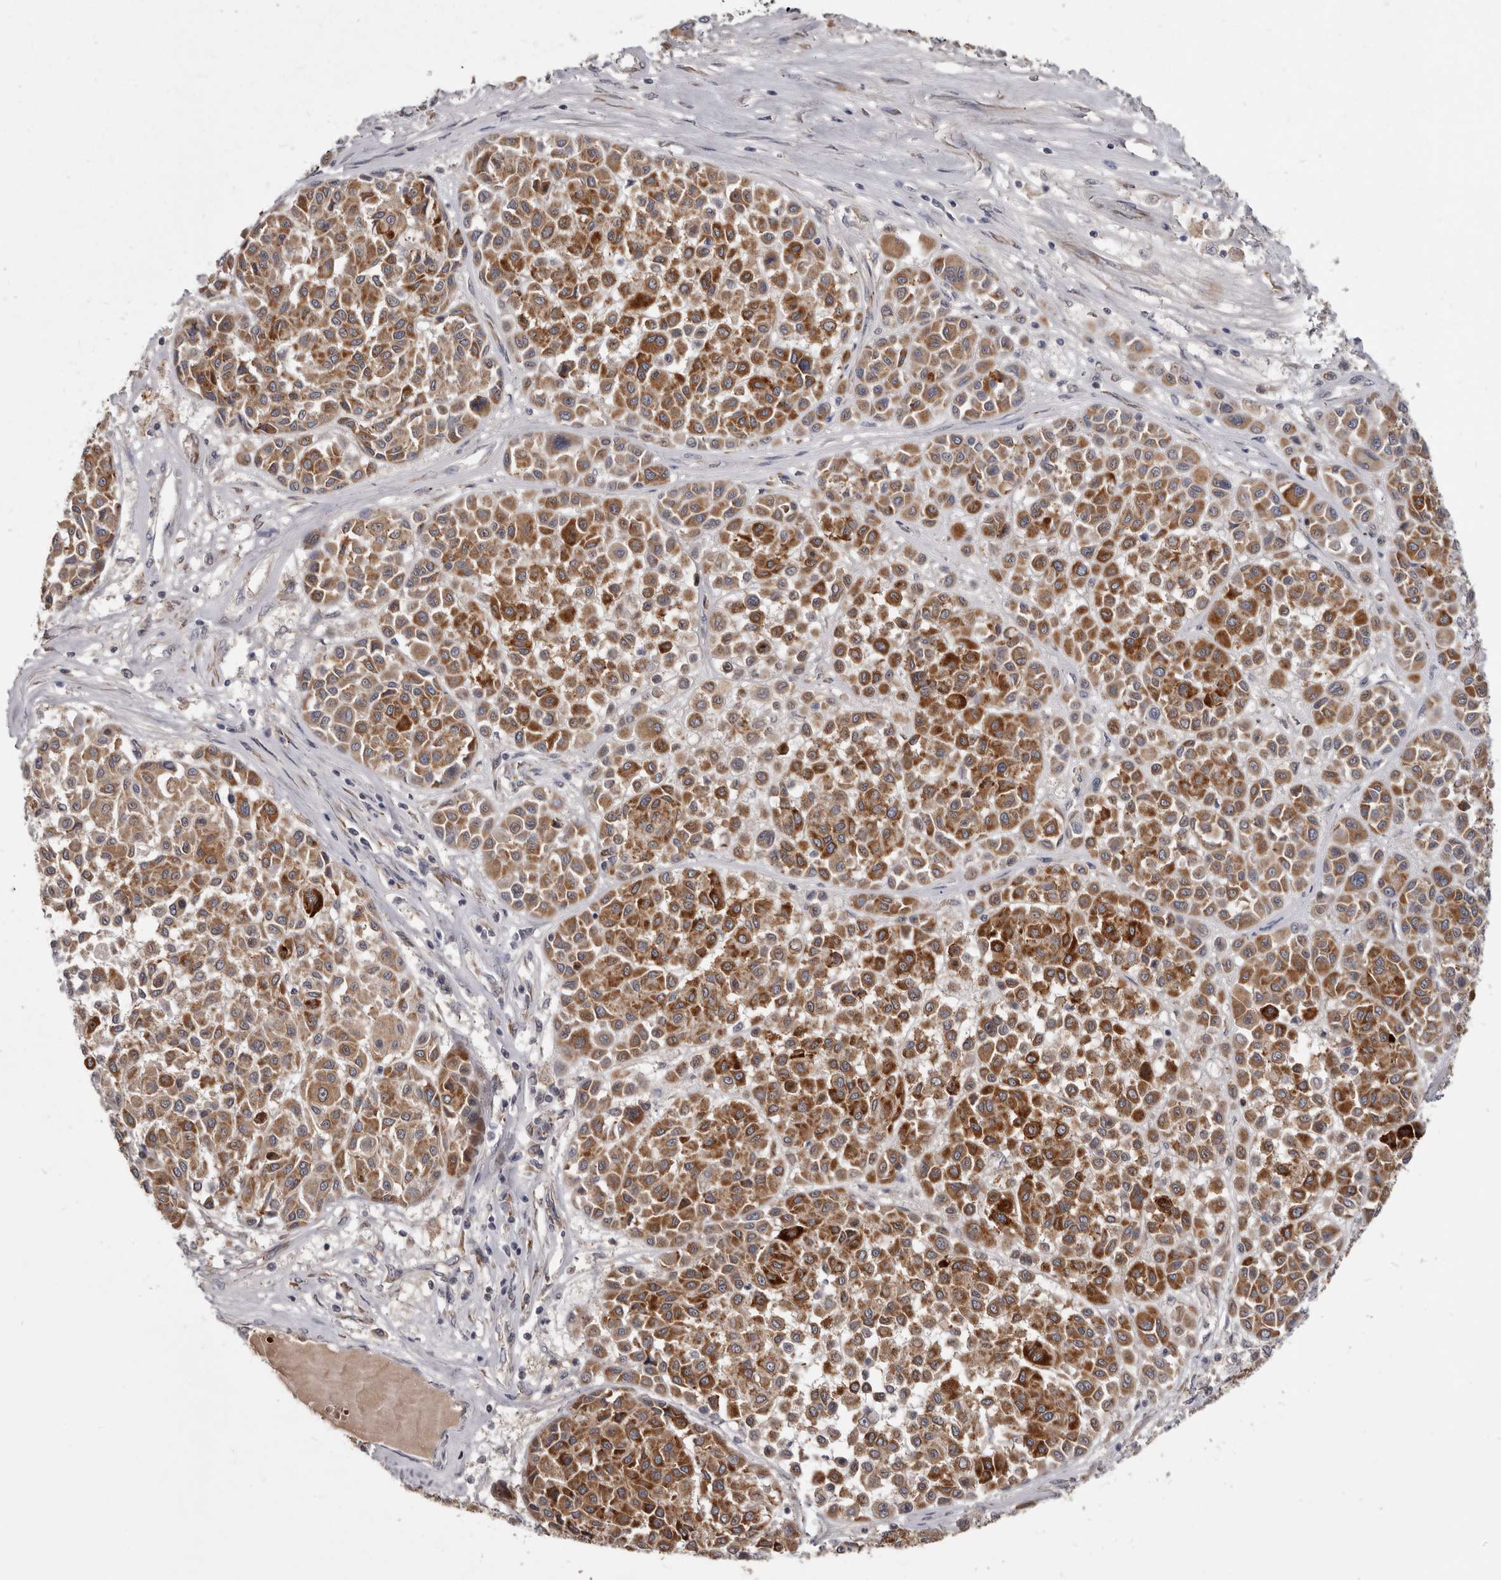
{"staining": {"intensity": "moderate", "quantity": ">75%", "location": "cytoplasmic/membranous"}, "tissue": "melanoma", "cell_type": "Tumor cells", "image_type": "cancer", "snomed": [{"axis": "morphology", "description": "Malignant melanoma, Metastatic site"}, {"axis": "topography", "description": "Soft tissue"}], "caption": "Moderate cytoplasmic/membranous staining is identified in about >75% of tumor cells in melanoma. Immunohistochemistry stains the protein of interest in brown and the nuclei are stained blue.", "gene": "NENF", "patient": {"sex": "male", "age": 41}}